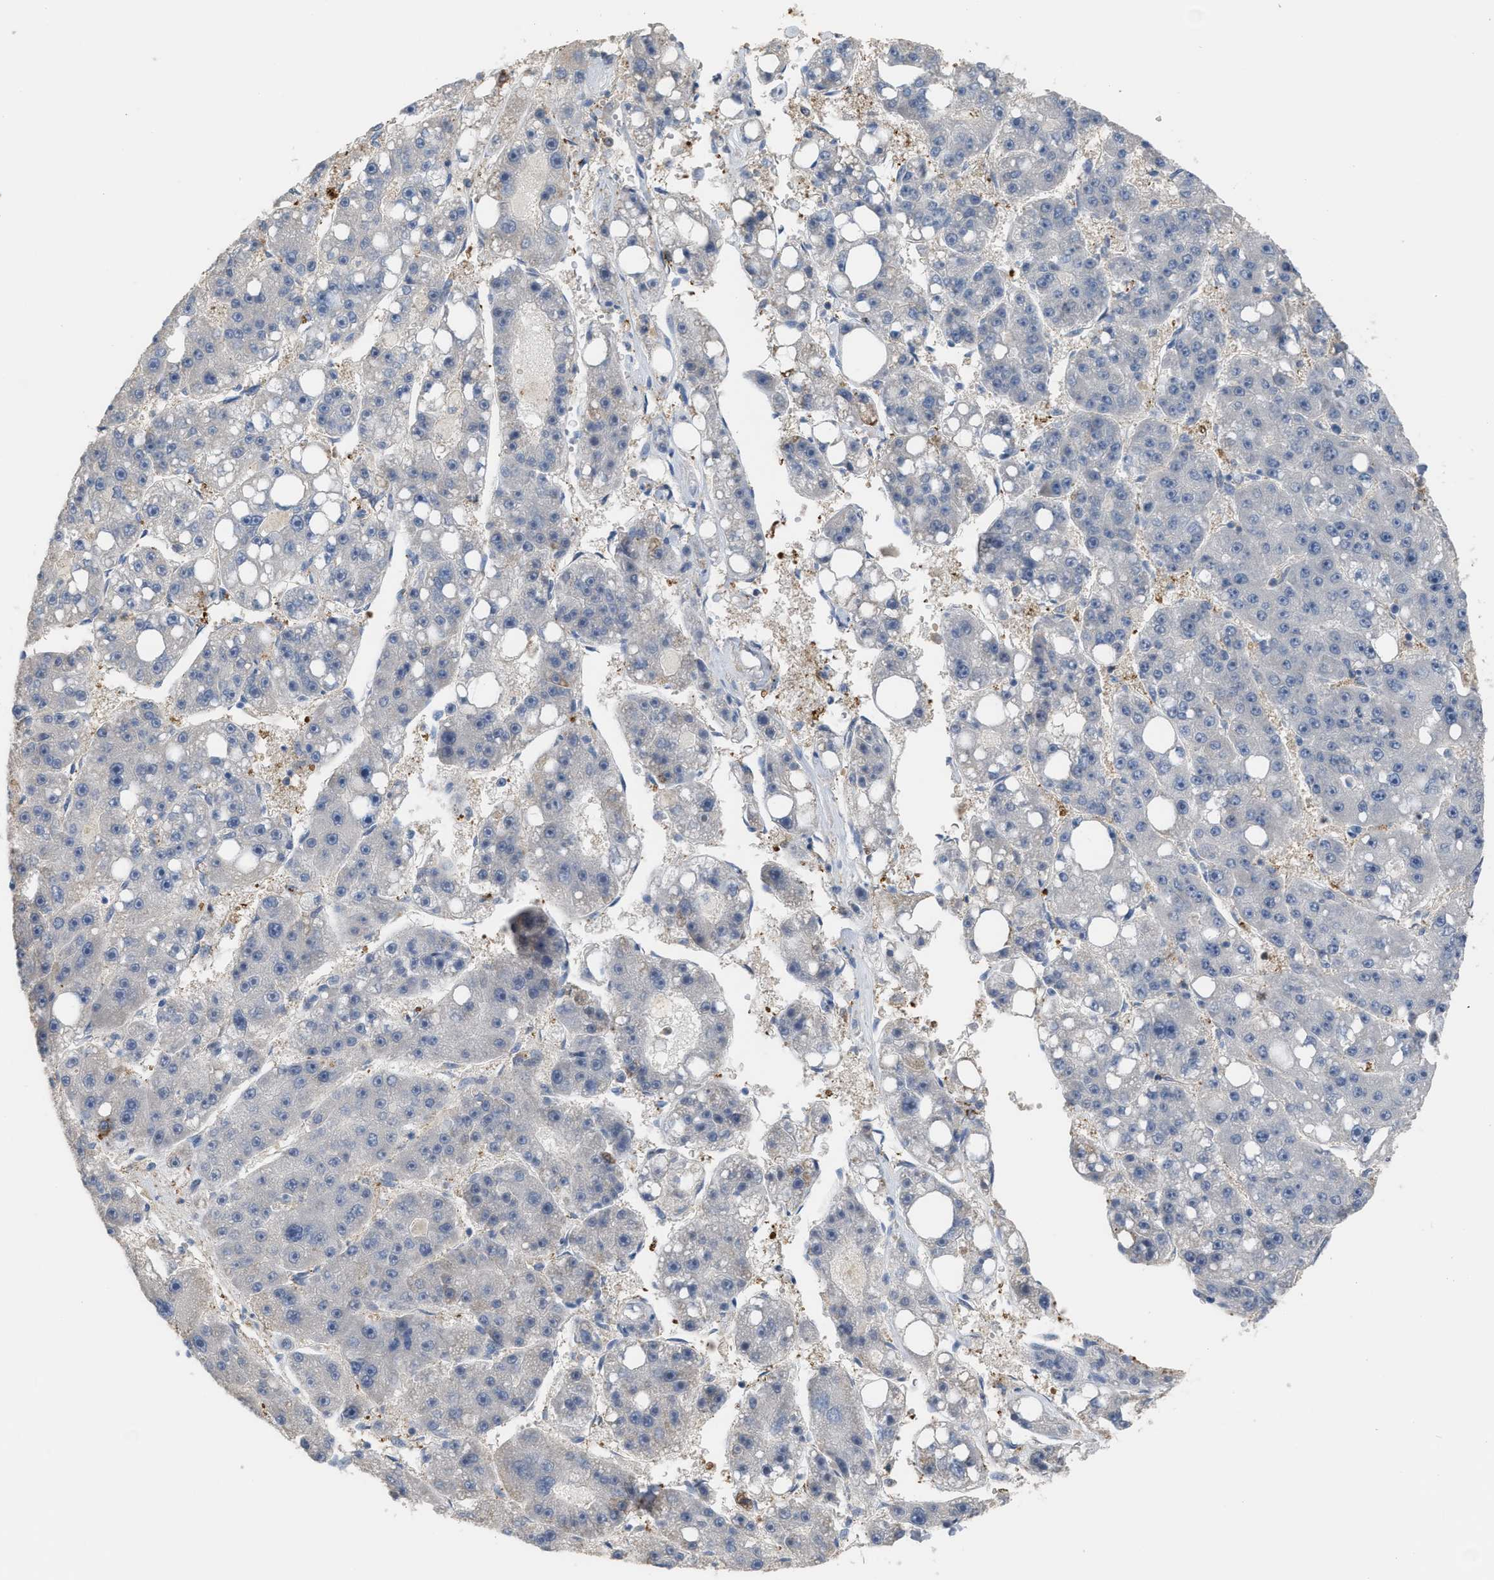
{"staining": {"intensity": "negative", "quantity": "none", "location": "none"}, "tissue": "liver cancer", "cell_type": "Tumor cells", "image_type": "cancer", "snomed": [{"axis": "morphology", "description": "Carcinoma, Hepatocellular, NOS"}, {"axis": "topography", "description": "Liver"}], "caption": "Tumor cells are negative for protein expression in human liver cancer. (DAB immunohistochemistry (IHC), high magnification).", "gene": "MTPN", "patient": {"sex": "female", "age": 61}}